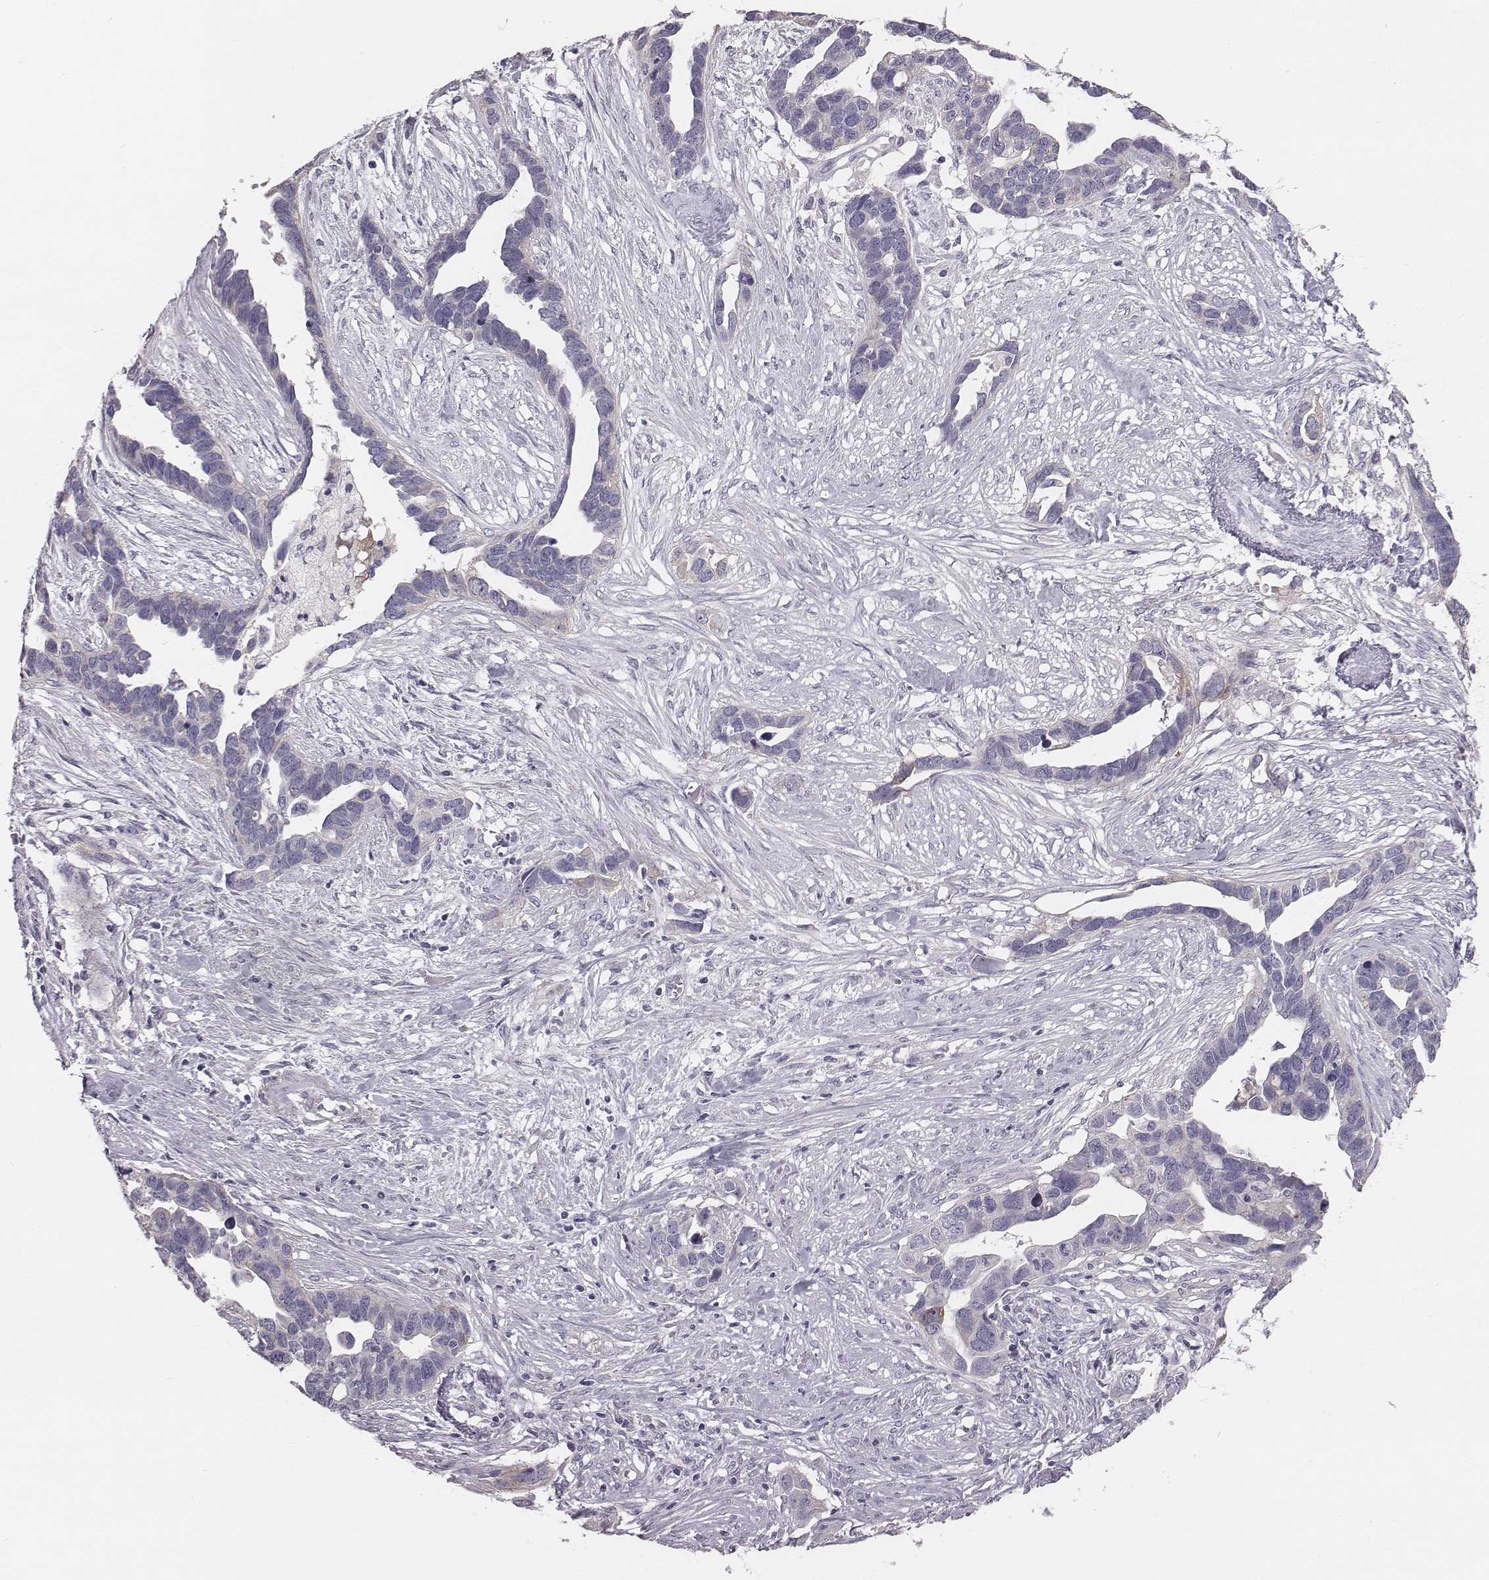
{"staining": {"intensity": "negative", "quantity": "none", "location": "none"}, "tissue": "ovarian cancer", "cell_type": "Tumor cells", "image_type": "cancer", "snomed": [{"axis": "morphology", "description": "Cystadenocarcinoma, serous, NOS"}, {"axis": "topography", "description": "Ovary"}], "caption": "Histopathology image shows no significant protein expression in tumor cells of ovarian cancer.", "gene": "PRKCZ", "patient": {"sex": "female", "age": 54}}